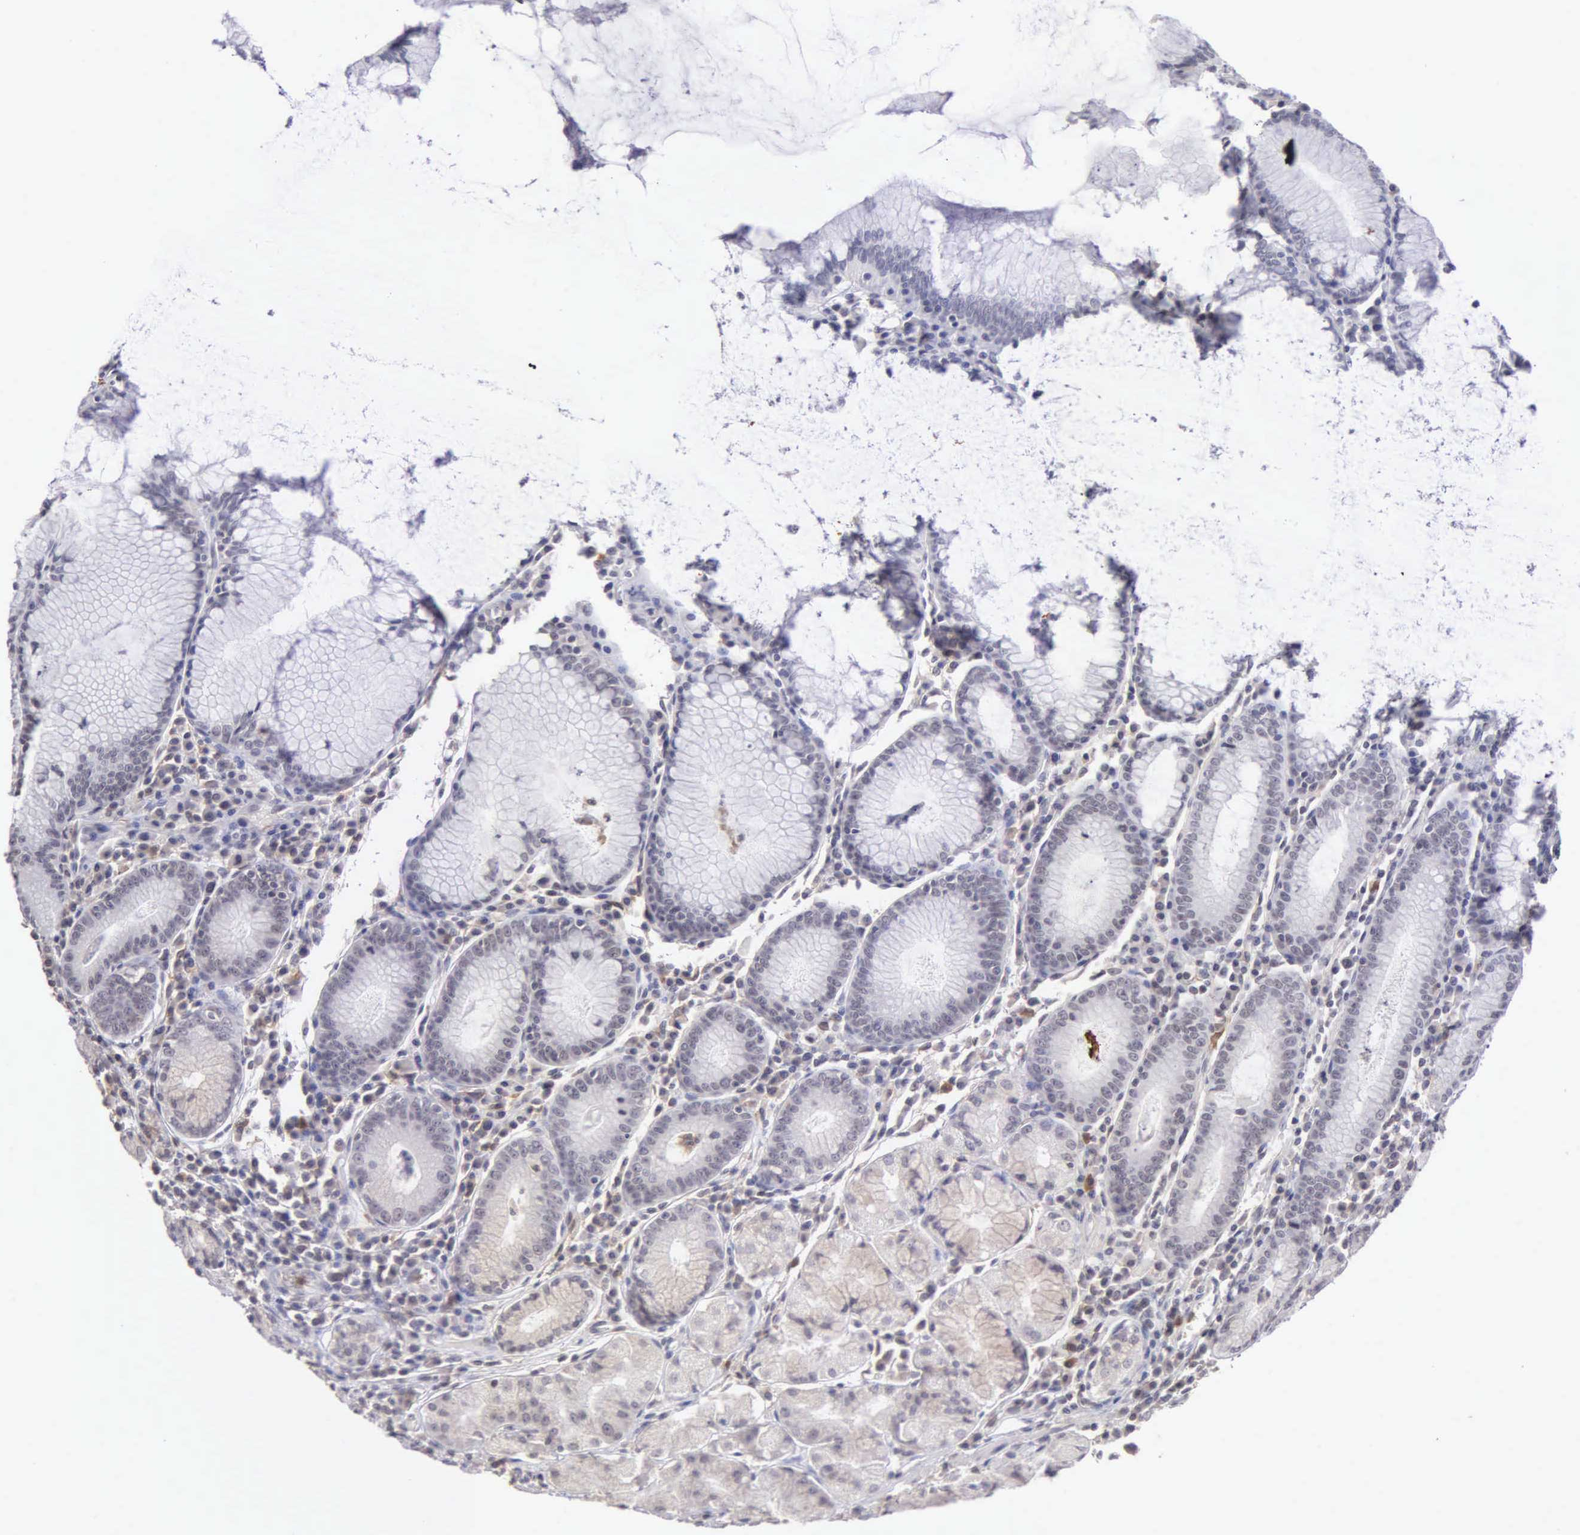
{"staining": {"intensity": "weak", "quantity": "25%-75%", "location": "cytoplasmic/membranous"}, "tissue": "stomach", "cell_type": "Glandular cells", "image_type": "normal", "snomed": [{"axis": "morphology", "description": "Normal tissue, NOS"}, {"axis": "topography", "description": "Stomach, lower"}], "caption": "Immunohistochemical staining of unremarkable human stomach reveals 25%-75% levels of weak cytoplasmic/membranous protein expression in approximately 25%-75% of glandular cells.", "gene": "BRD1", "patient": {"sex": "female", "age": 43}}